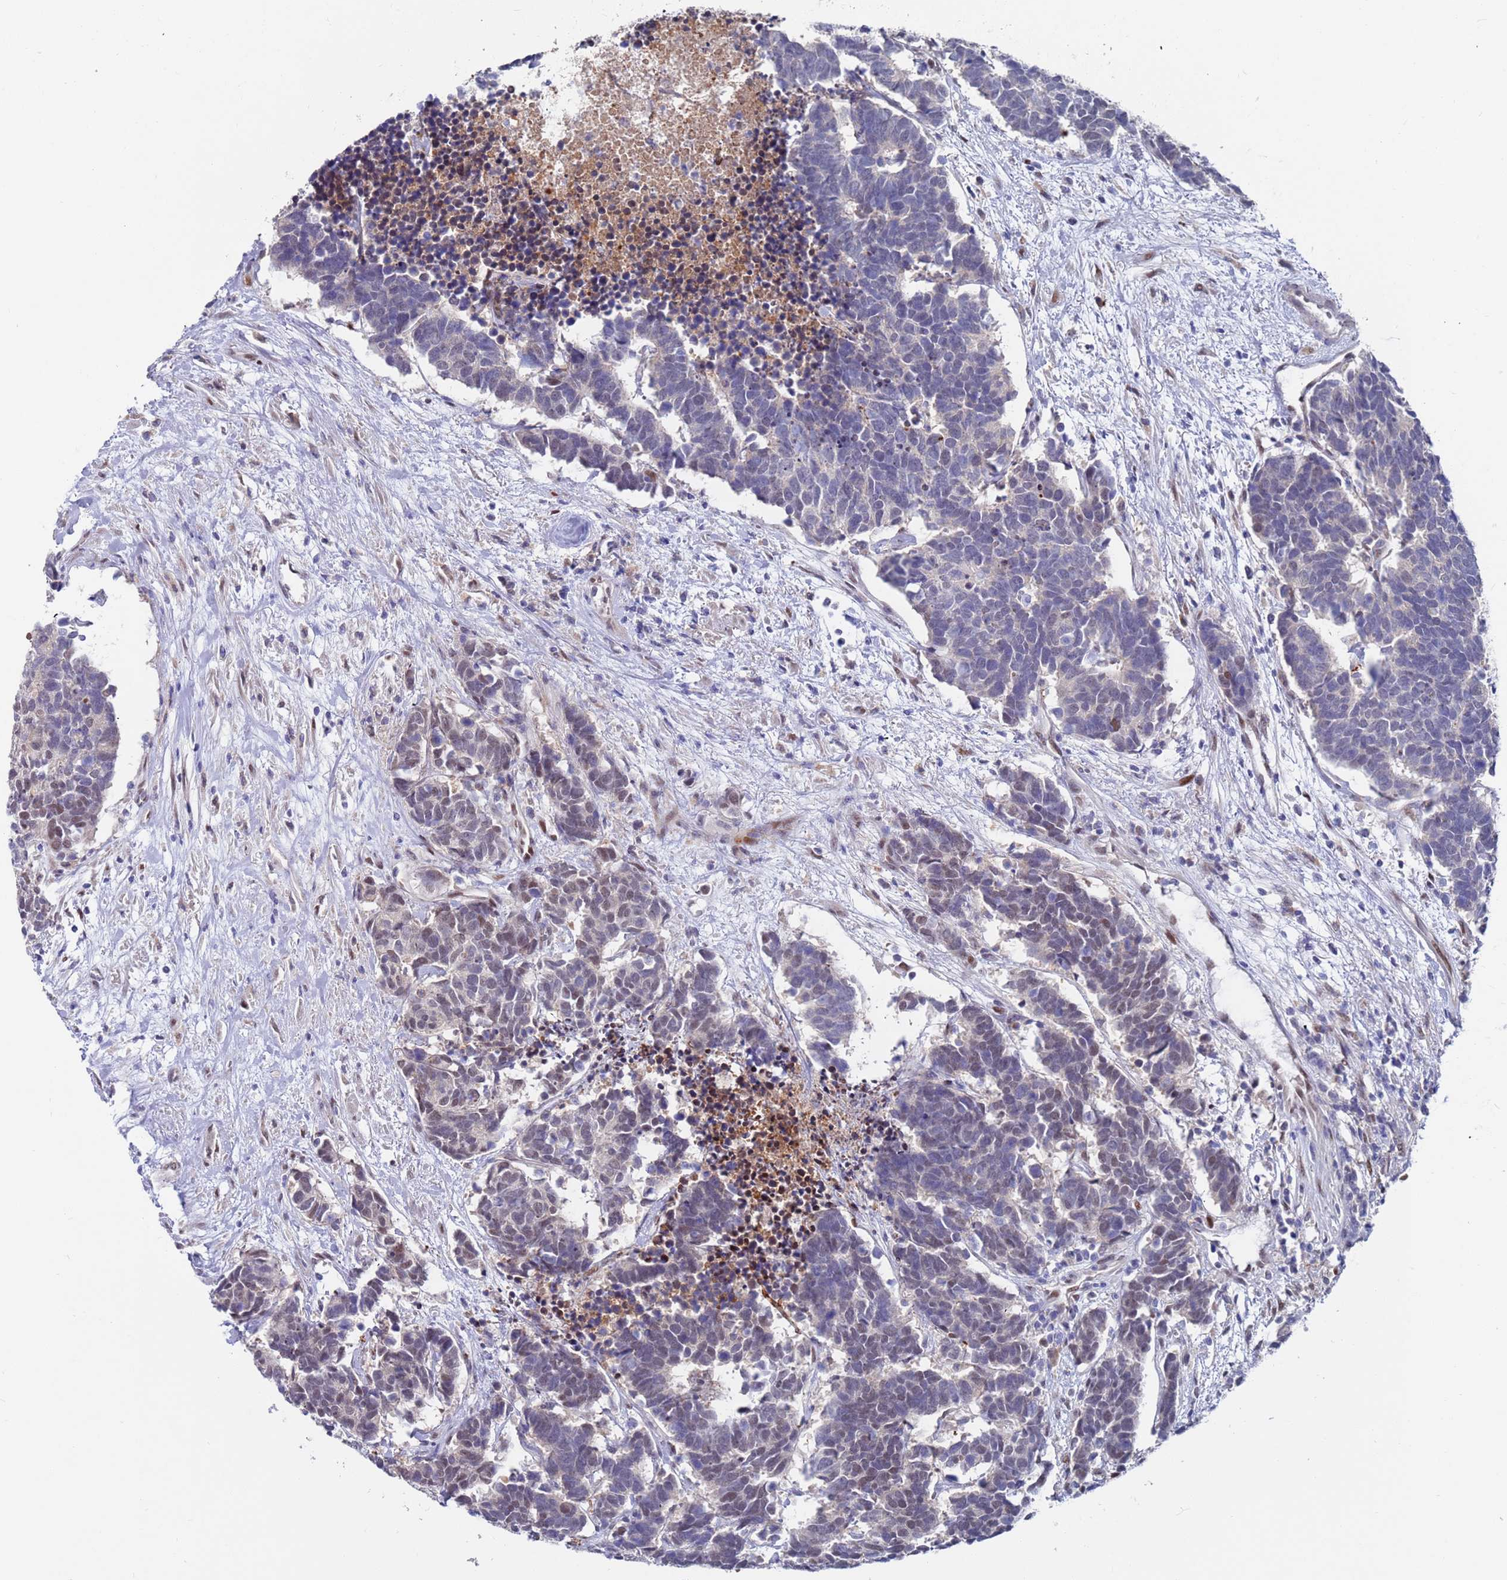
{"staining": {"intensity": "weak", "quantity": "<25%", "location": "nuclear"}, "tissue": "carcinoid", "cell_type": "Tumor cells", "image_type": "cancer", "snomed": [{"axis": "morphology", "description": "Carcinoma, NOS"}, {"axis": "morphology", "description": "Carcinoid, malignant, NOS"}, {"axis": "topography", "description": "Urinary bladder"}], "caption": "This is an IHC histopathology image of human carcinoma. There is no expression in tumor cells.", "gene": "FBXO27", "patient": {"sex": "male", "age": 57}}